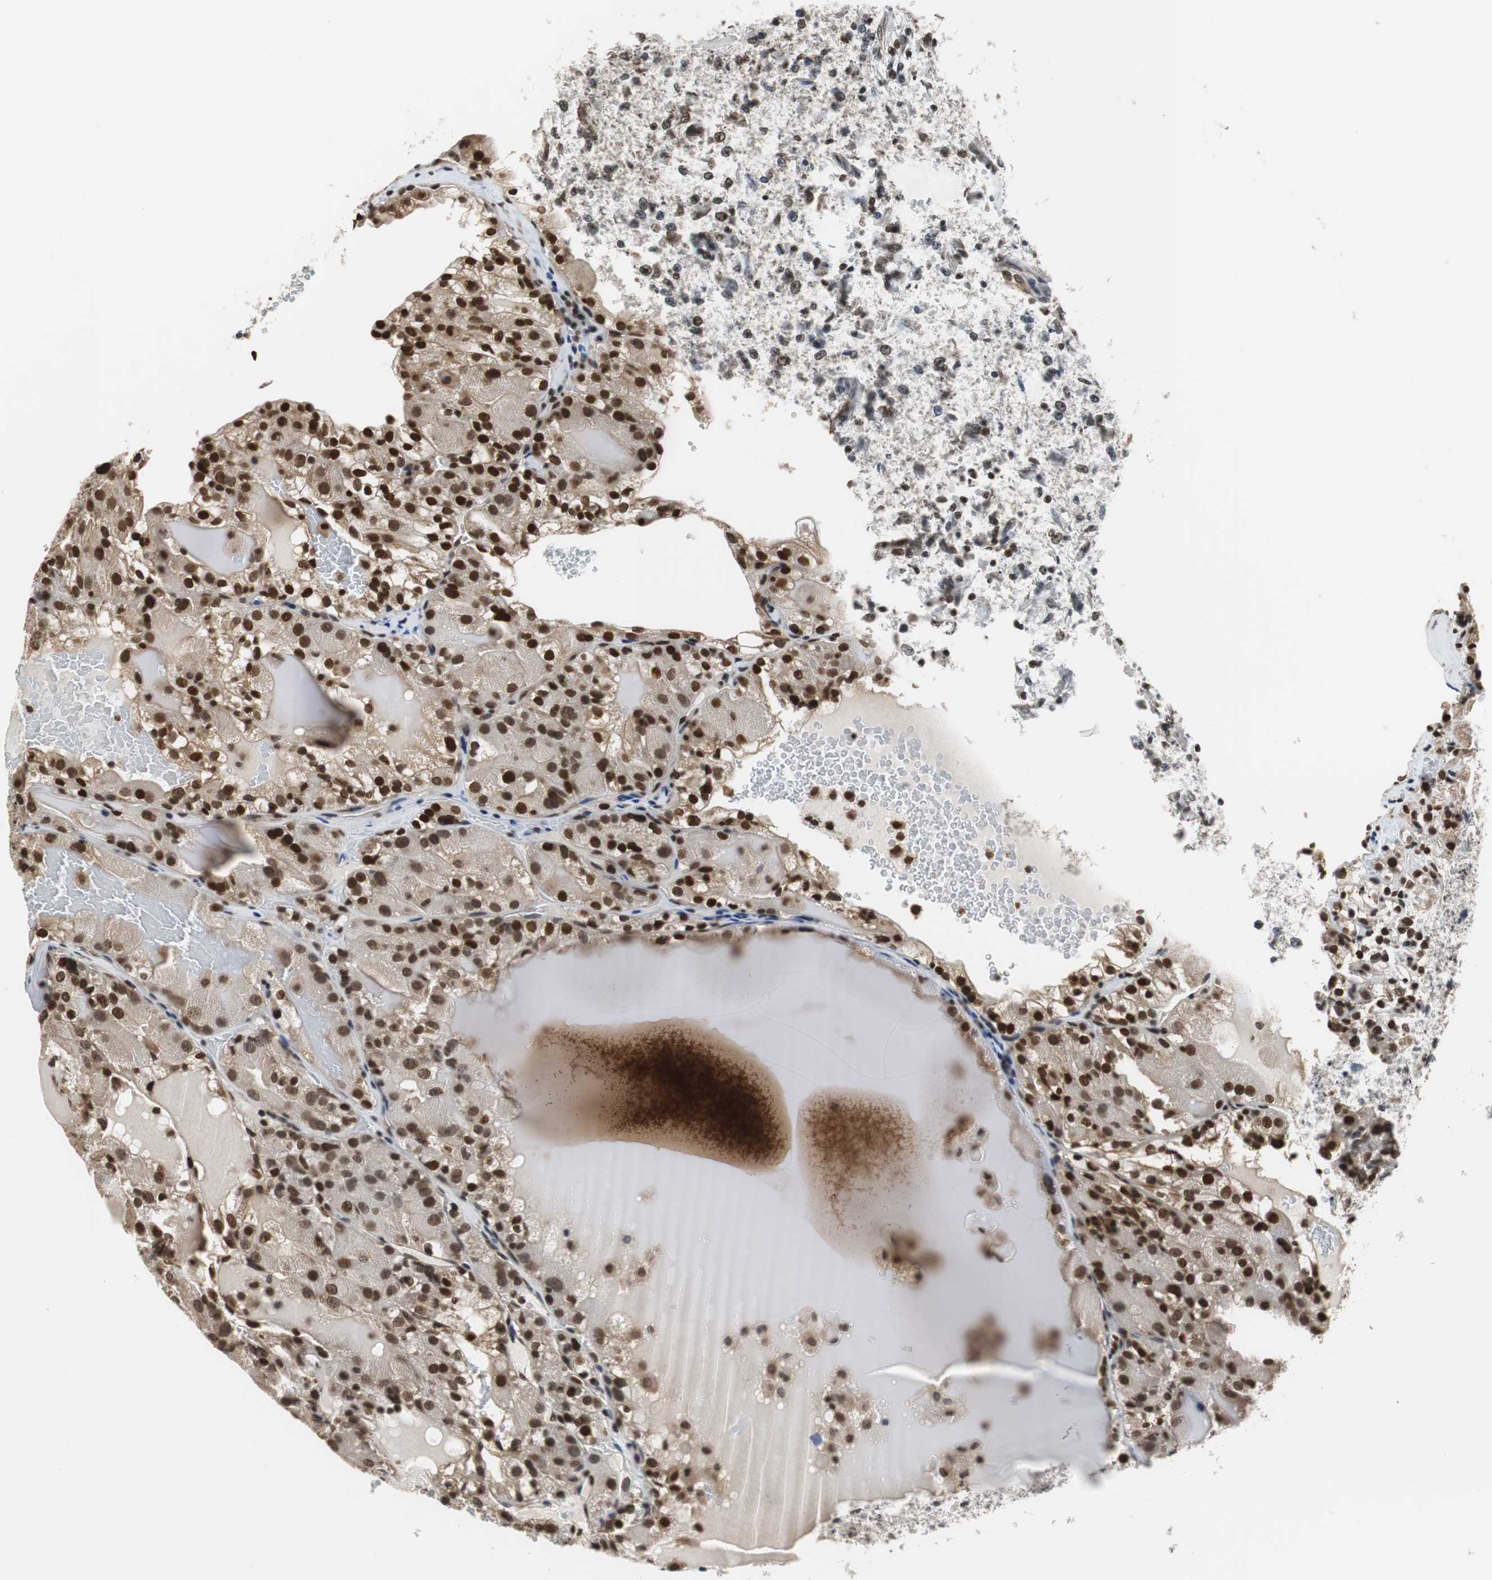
{"staining": {"intensity": "strong", "quantity": ">75%", "location": "nuclear"}, "tissue": "renal cancer", "cell_type": "Tumor cells", "image_type": "cancer", "snomed": [{"axis": "morphology", "description": "Normal tissue, NOS"}, {"axis": "morphology", "description": "Adenocarcinoma, NOS"}, {"axis": "topography", "description": "Kidney"}], "caption": "An image of human renal adenocarcinoma stained for a protein displays strong nuclear brown staining in tumor cells.", "gene": "REST", "patient": {"sex": "male", "age": 61}}